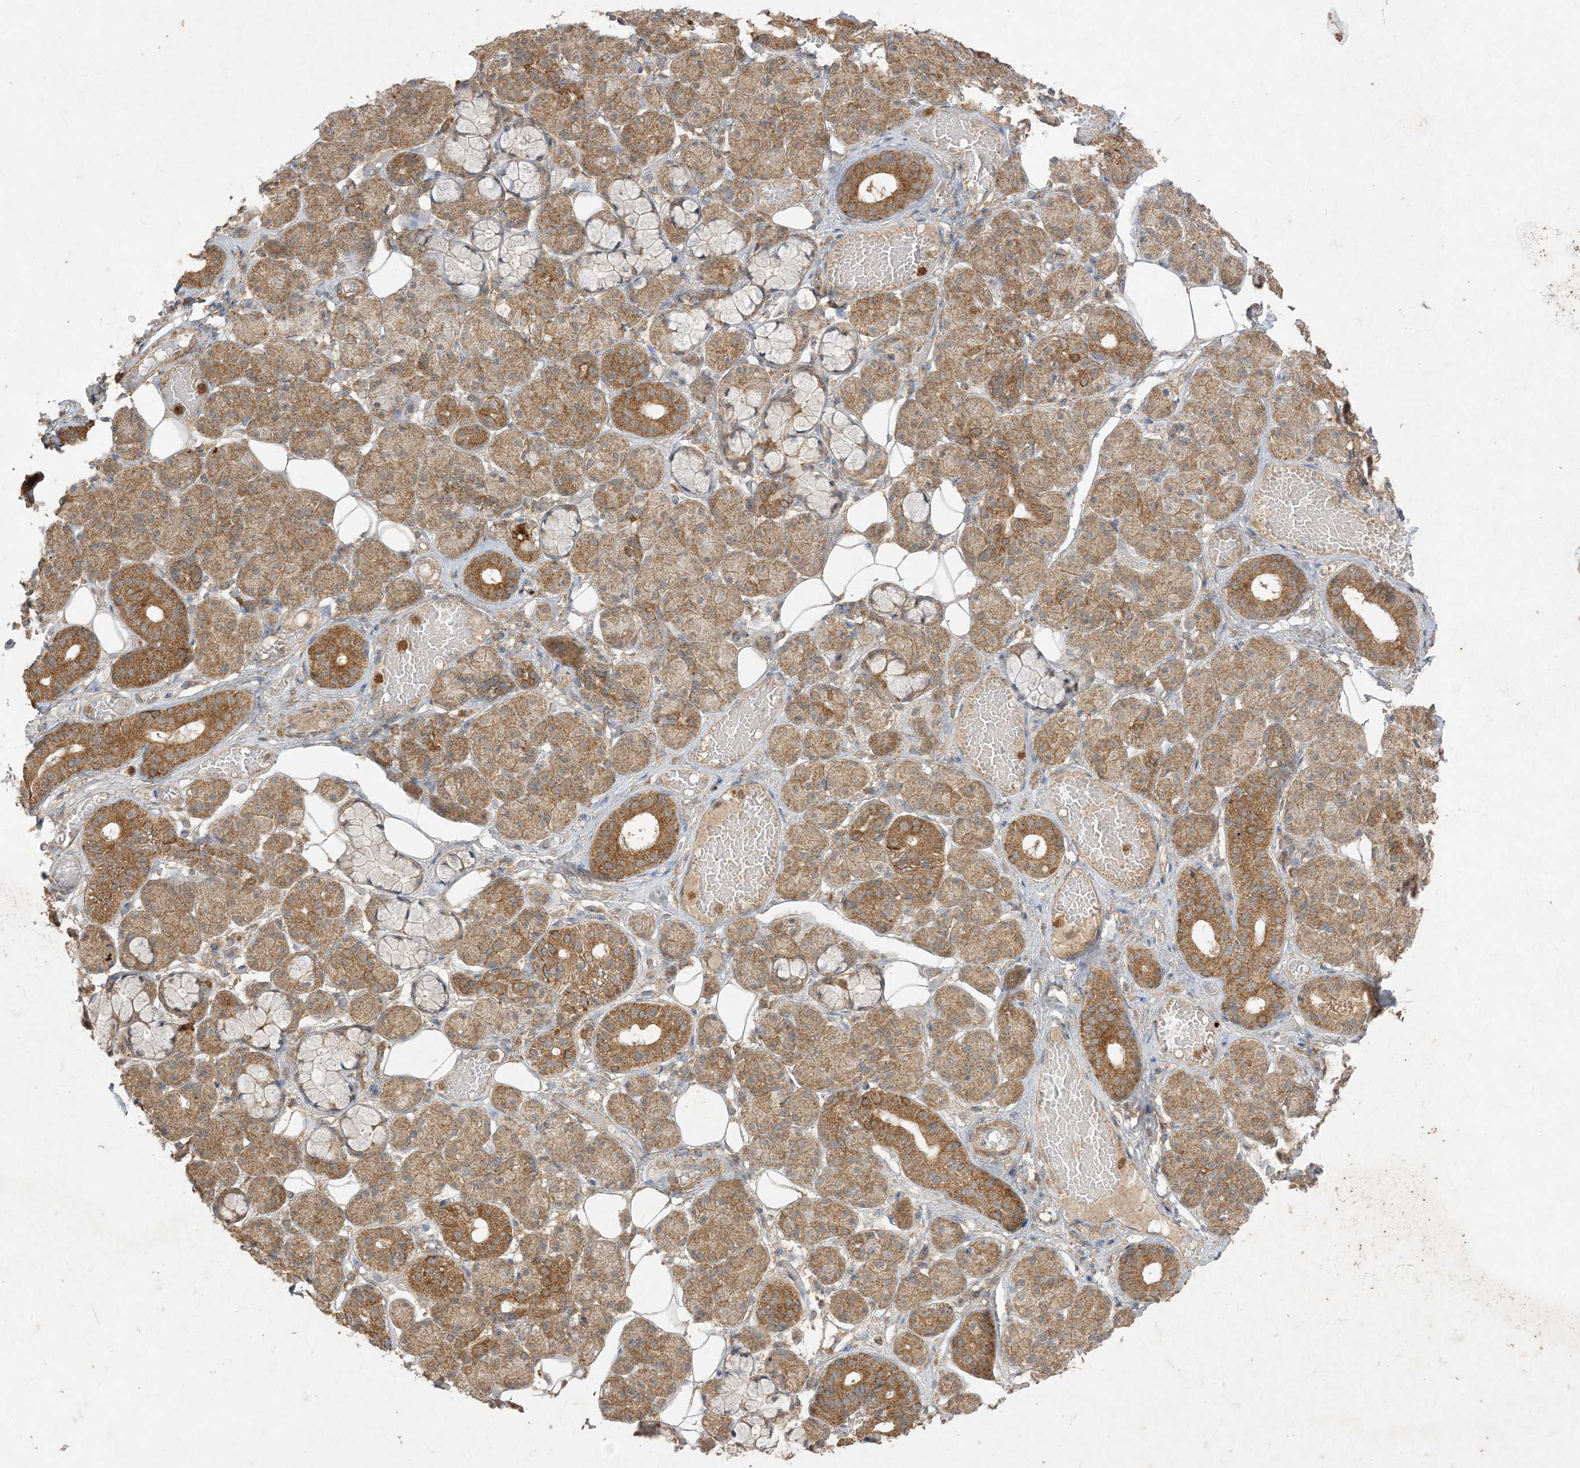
{"staining": {"intensity": "moderate", "quantity": "25%-75%", "location": "cytoplasmic/membranous"}, "tissue": "salivary gland", "cell_type": "Glandular cells", "image_type": "normal", "snomed": [{"axis": "morphology", "description": "Normal tissue, NOS"}, {"axis": "topography", "description": "Salivary gland"}], "caption": "Immunohistochemistry image of normal salivary gland: human salivary gland stained using IHC shows medium levels of moderate protein expression localized specifically in the cytoplasmic/membranous of glandular cells, appearing as a cytoplasmic/membranous brown color.", "gene": "UBE2C", "patient": {"sex": "male", "age": 63}}